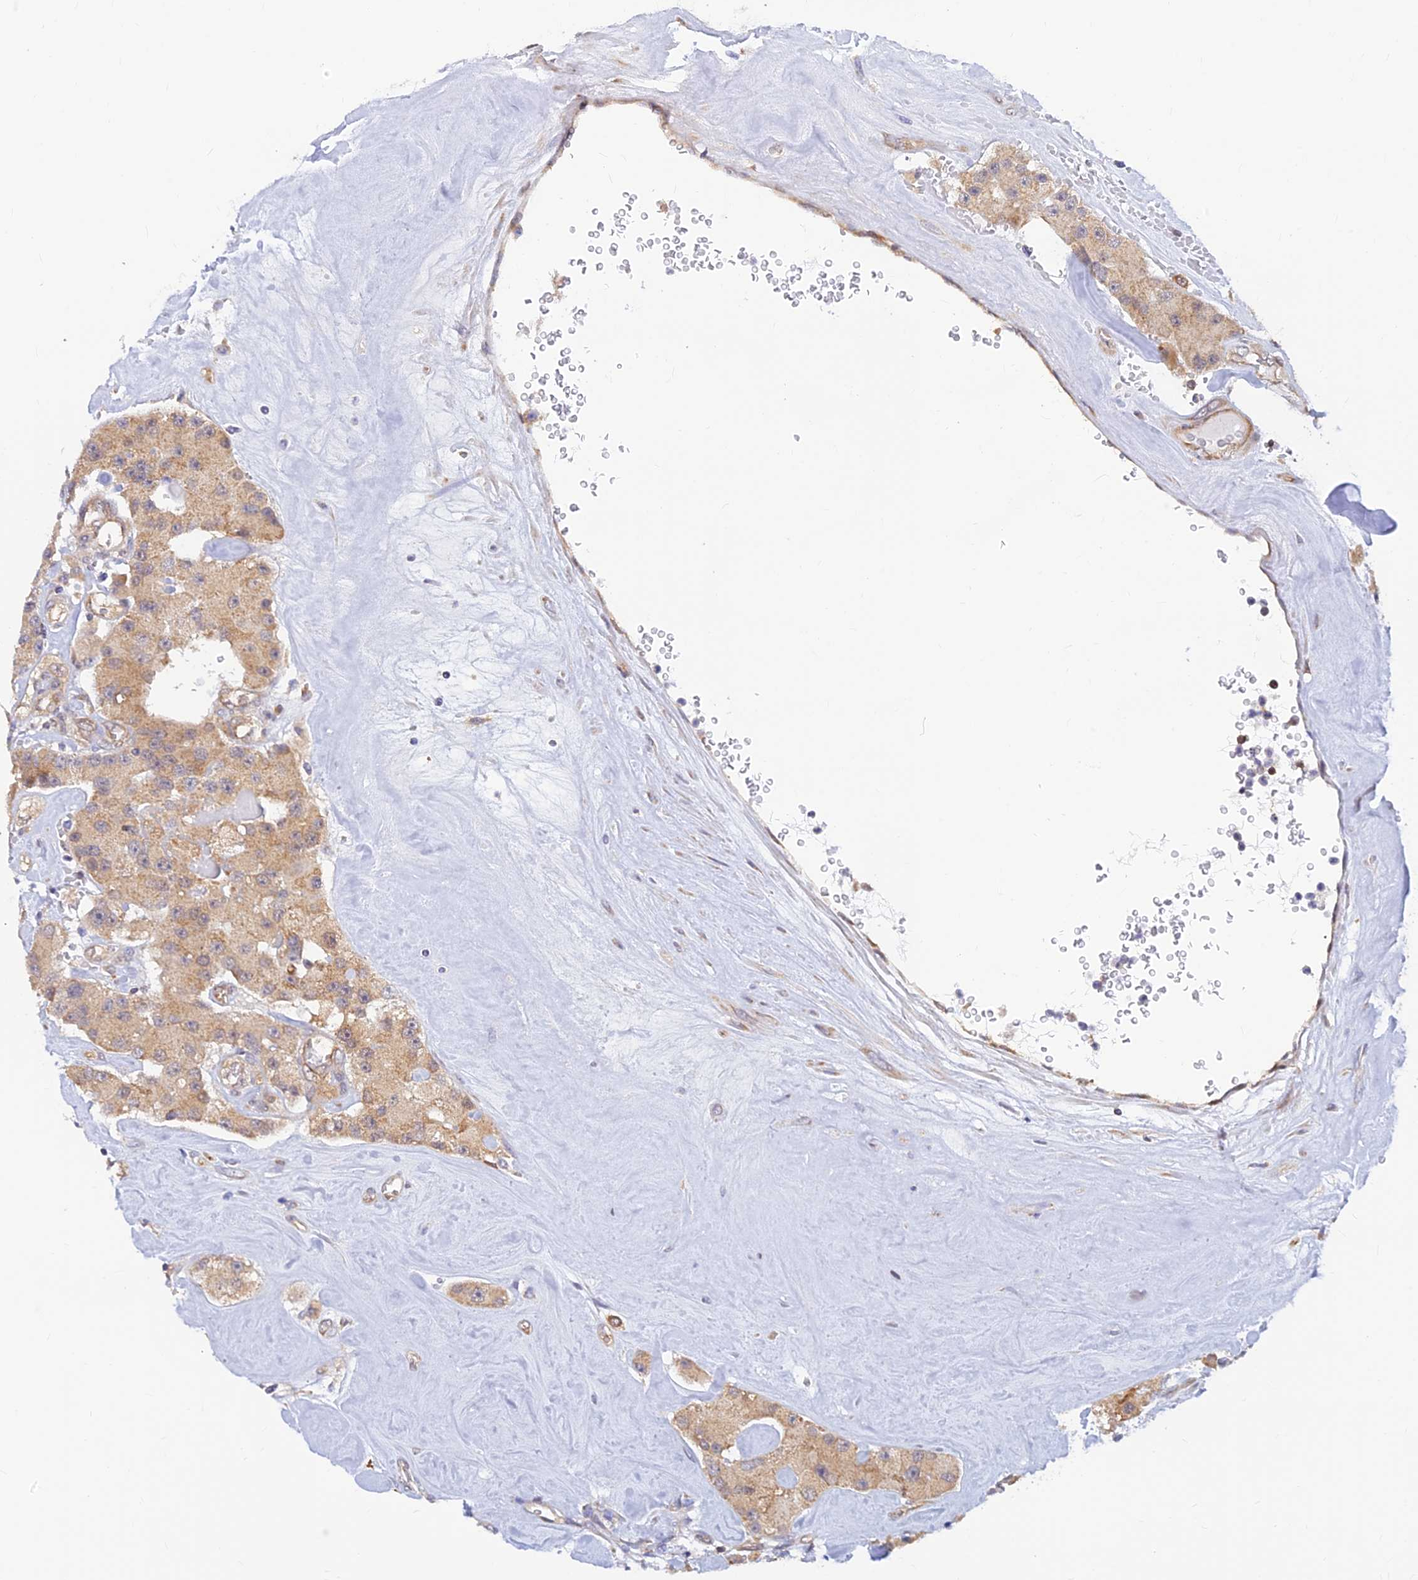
{"staining": {"intensity": "weak", "quantity": ">75%", "location": "cytoplasmic/membranous"}, "tissue": "carcinoid", "cell_type": "Tumor cells", "image_type": "cancer", "snomed": [{"axis": "morphology", "description": "Carcinoid, malignant, NOS"}, {"axis": "topography", "description": "Pancreas"}], "caption": "Weak cytoplasmic/membranous protein staining is identified in approximately >75% of tumor cells in malignant carcinoid. The protein is stained brown, and the nuclei are stained in blue (DAB (3,3'-diaminobenzidine) IHC with brightfield microscopy, high magnification).", "gene": "LYSMD2", "patient": {"sex": "male", "age": 41}}